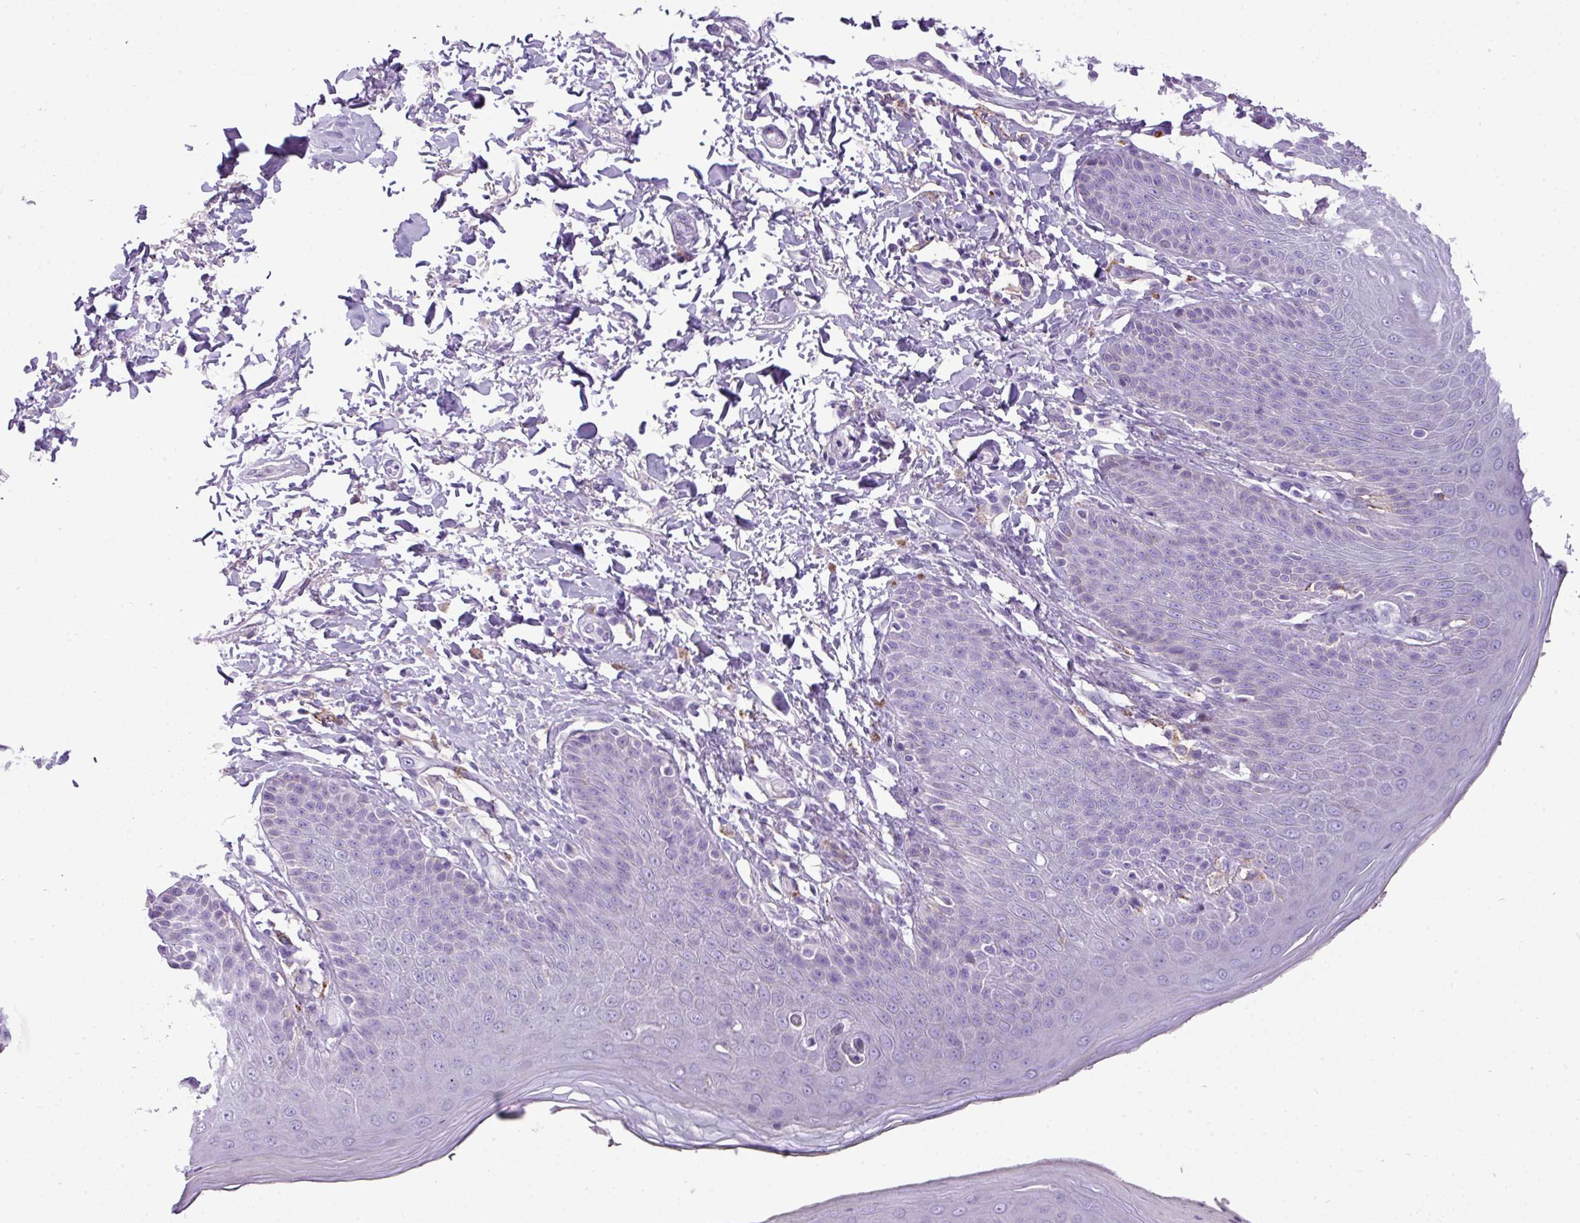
{"staining": {"intensity": "negative", "quantity": "none", "location": "none"}, "tissue": "skin", "cell_type": "Epidermal cells", "image_type": "normal", "snomed": [{"axis": "morphology", "description": "Normal tissue, NOS"}, {"axis": "topography", "description": "Peripheral nerve tissue"}], "caption": "High magnification brightfield microscopy of benign skin stained with DAB (brown) and counterstained with hematoxylin (blue): epidermal cells show no significant positivity.", "gene": "RBMXL2", "patient": {"sex": "male", "age": 51}}